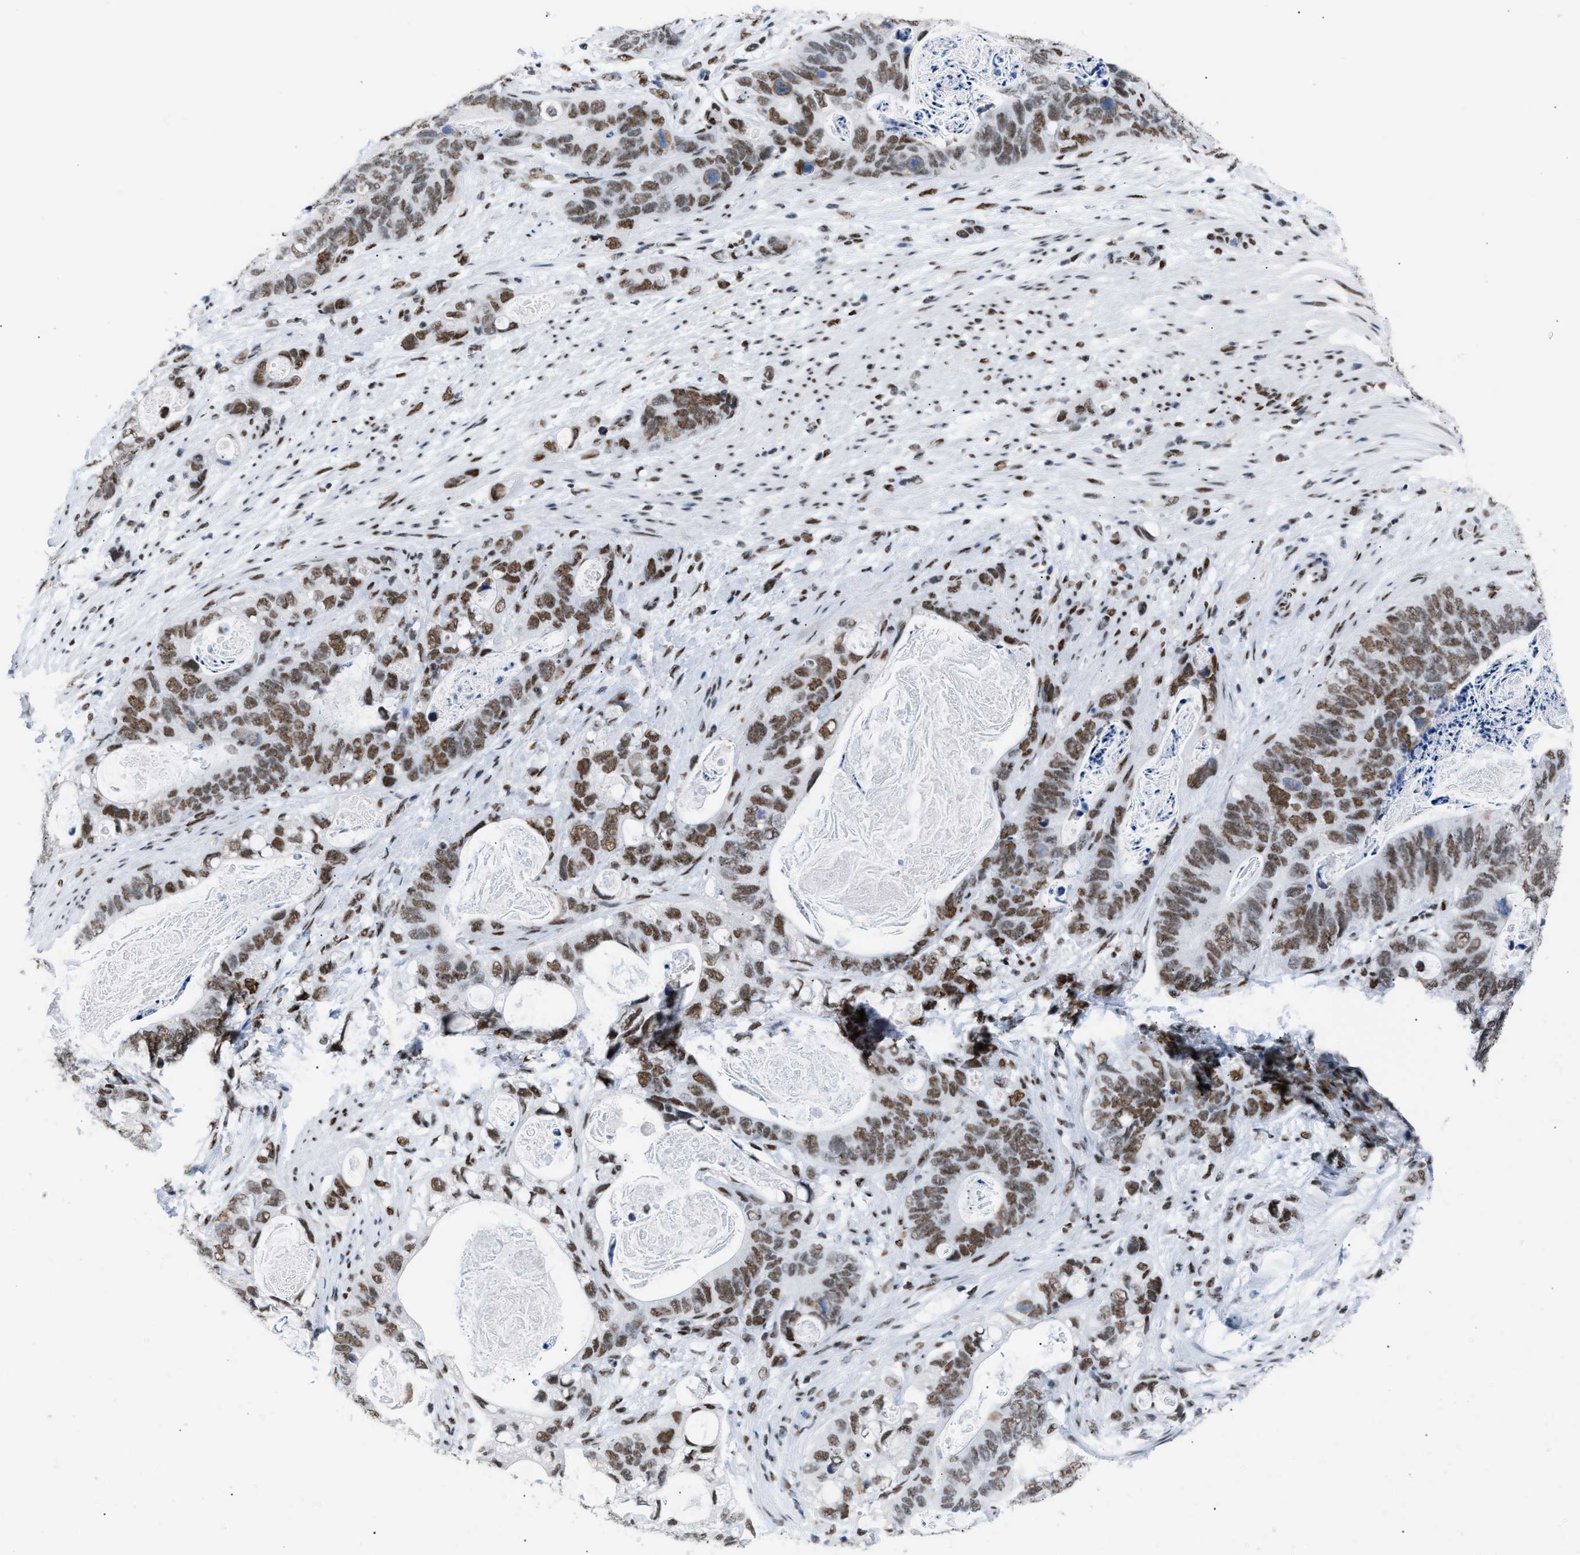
{"staining": {"intensity": "moderate", "quantity": ">75%", "location": "nuclear"}, "tissue": "stomach cancer", "cell_type": "Tumor cells", "image_type": "cancer", "snomed": [{"axis": "morphology", "description": "Normal tissue, NOS"}, {"axis": "morphology", "description": "Adenocarcinoma, NOS"}, {"axis": "topography", "description": "Stomach"}], "caption": "Tumor cells demonstrate medium levels of moderate nuclear expression in about >75% of cells in human stomach cancer.", "gene": "CCAR2", "patient": {"sex": "female", "age": 89}}